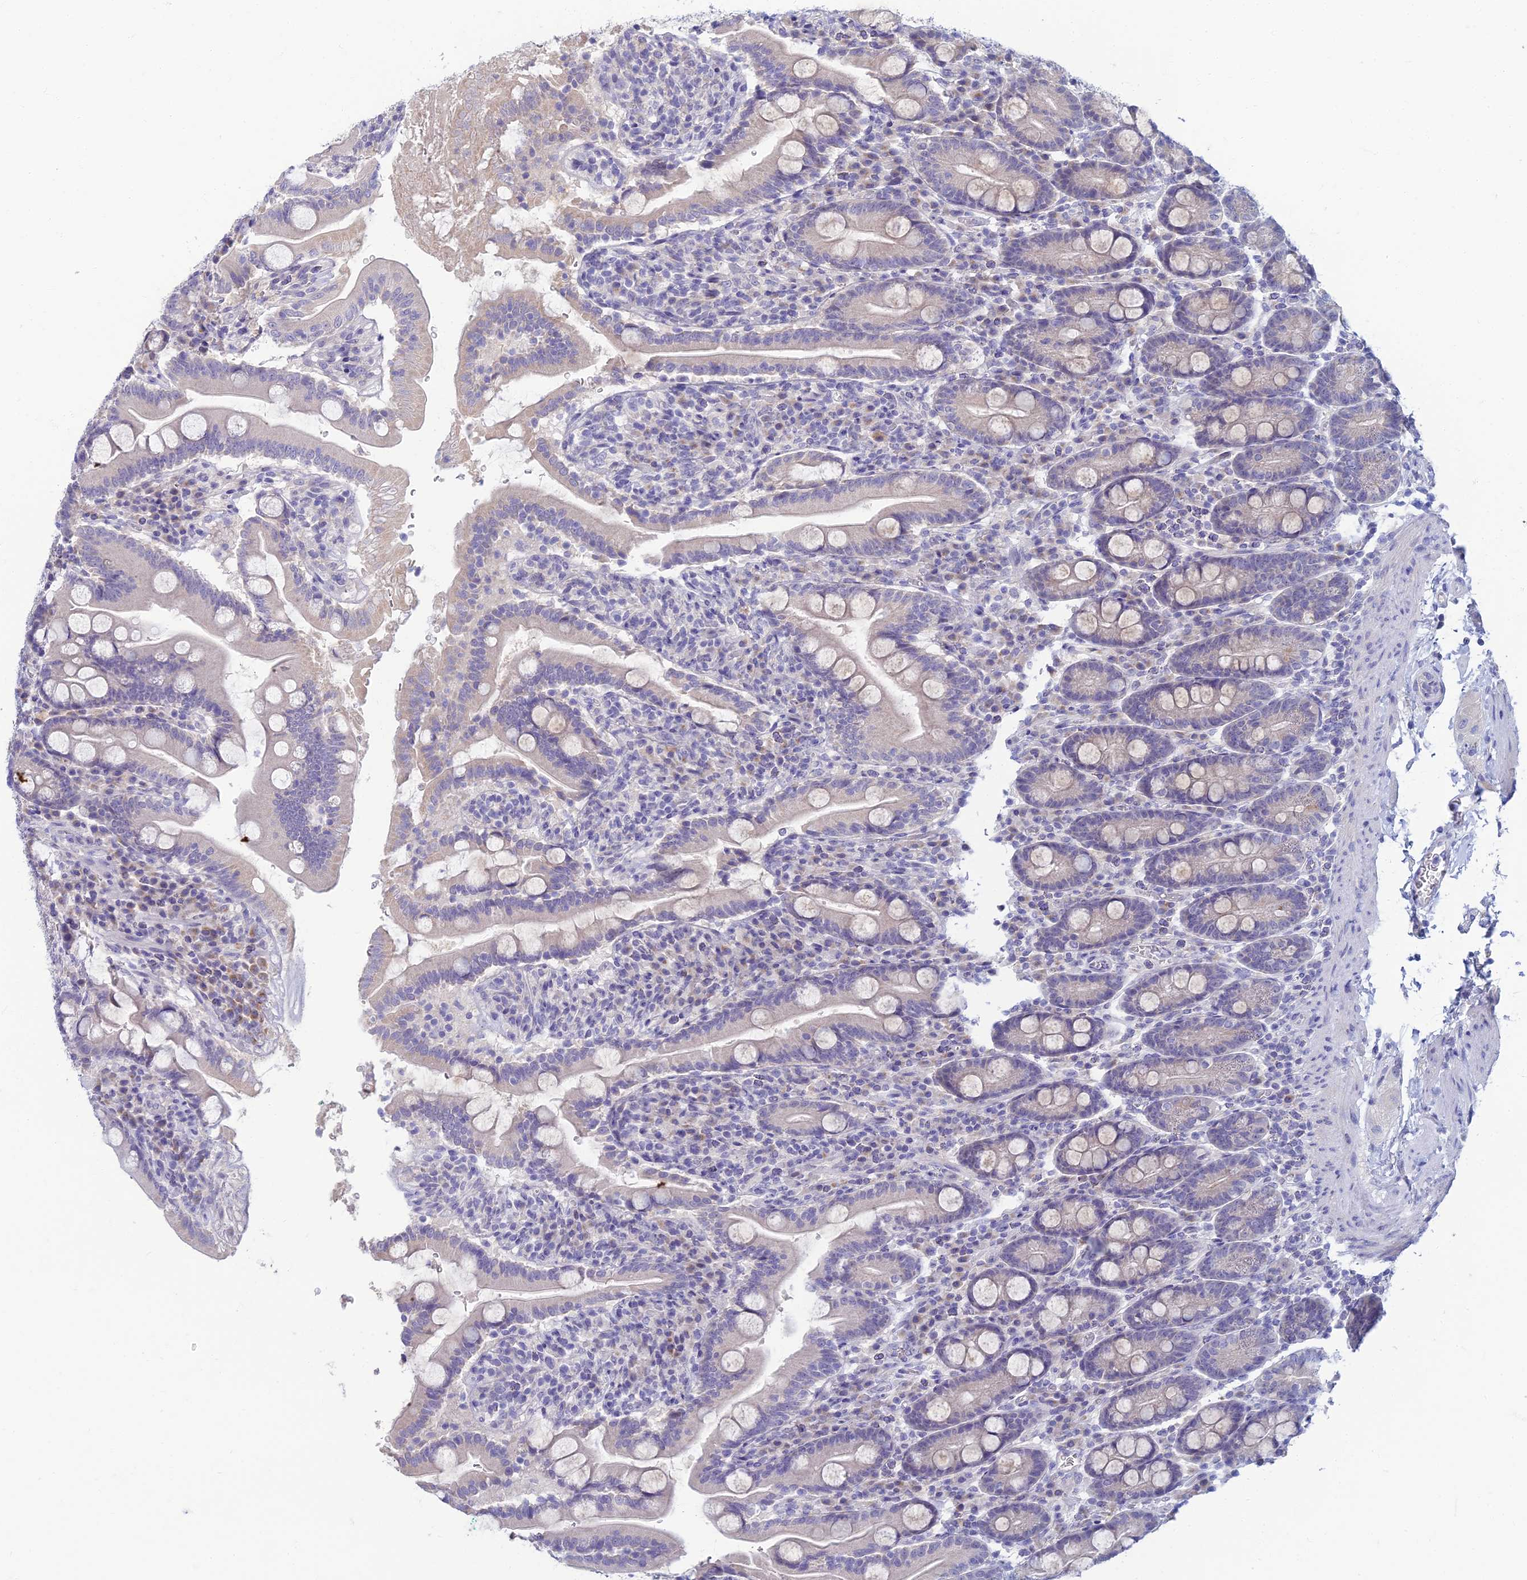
{"staining": {"intensity": "weak", "quantity": "25%-75%", "location": "cytoplasmic/membranous"}, "tissue": "duodenum", "cell_type": "Glandular cells", "image_type": "normal", "snomed": [{"axis": "morphology", "description": "Normal tissue, NOS"}, {"axis": "topography", "description": "Duodenum"}], "caption": "Brown immunohistochemical staining in normal human duodenum shows weak cytoplasmic/membranous positivity in approximately 25%-75% of glandular cells. (DAB (3,3'-diaminobenzidine) IHC with brightfield microscopy, high magnification).", "gene": "SLC25A41", "patient": {"sex": "male", "age": 35}}